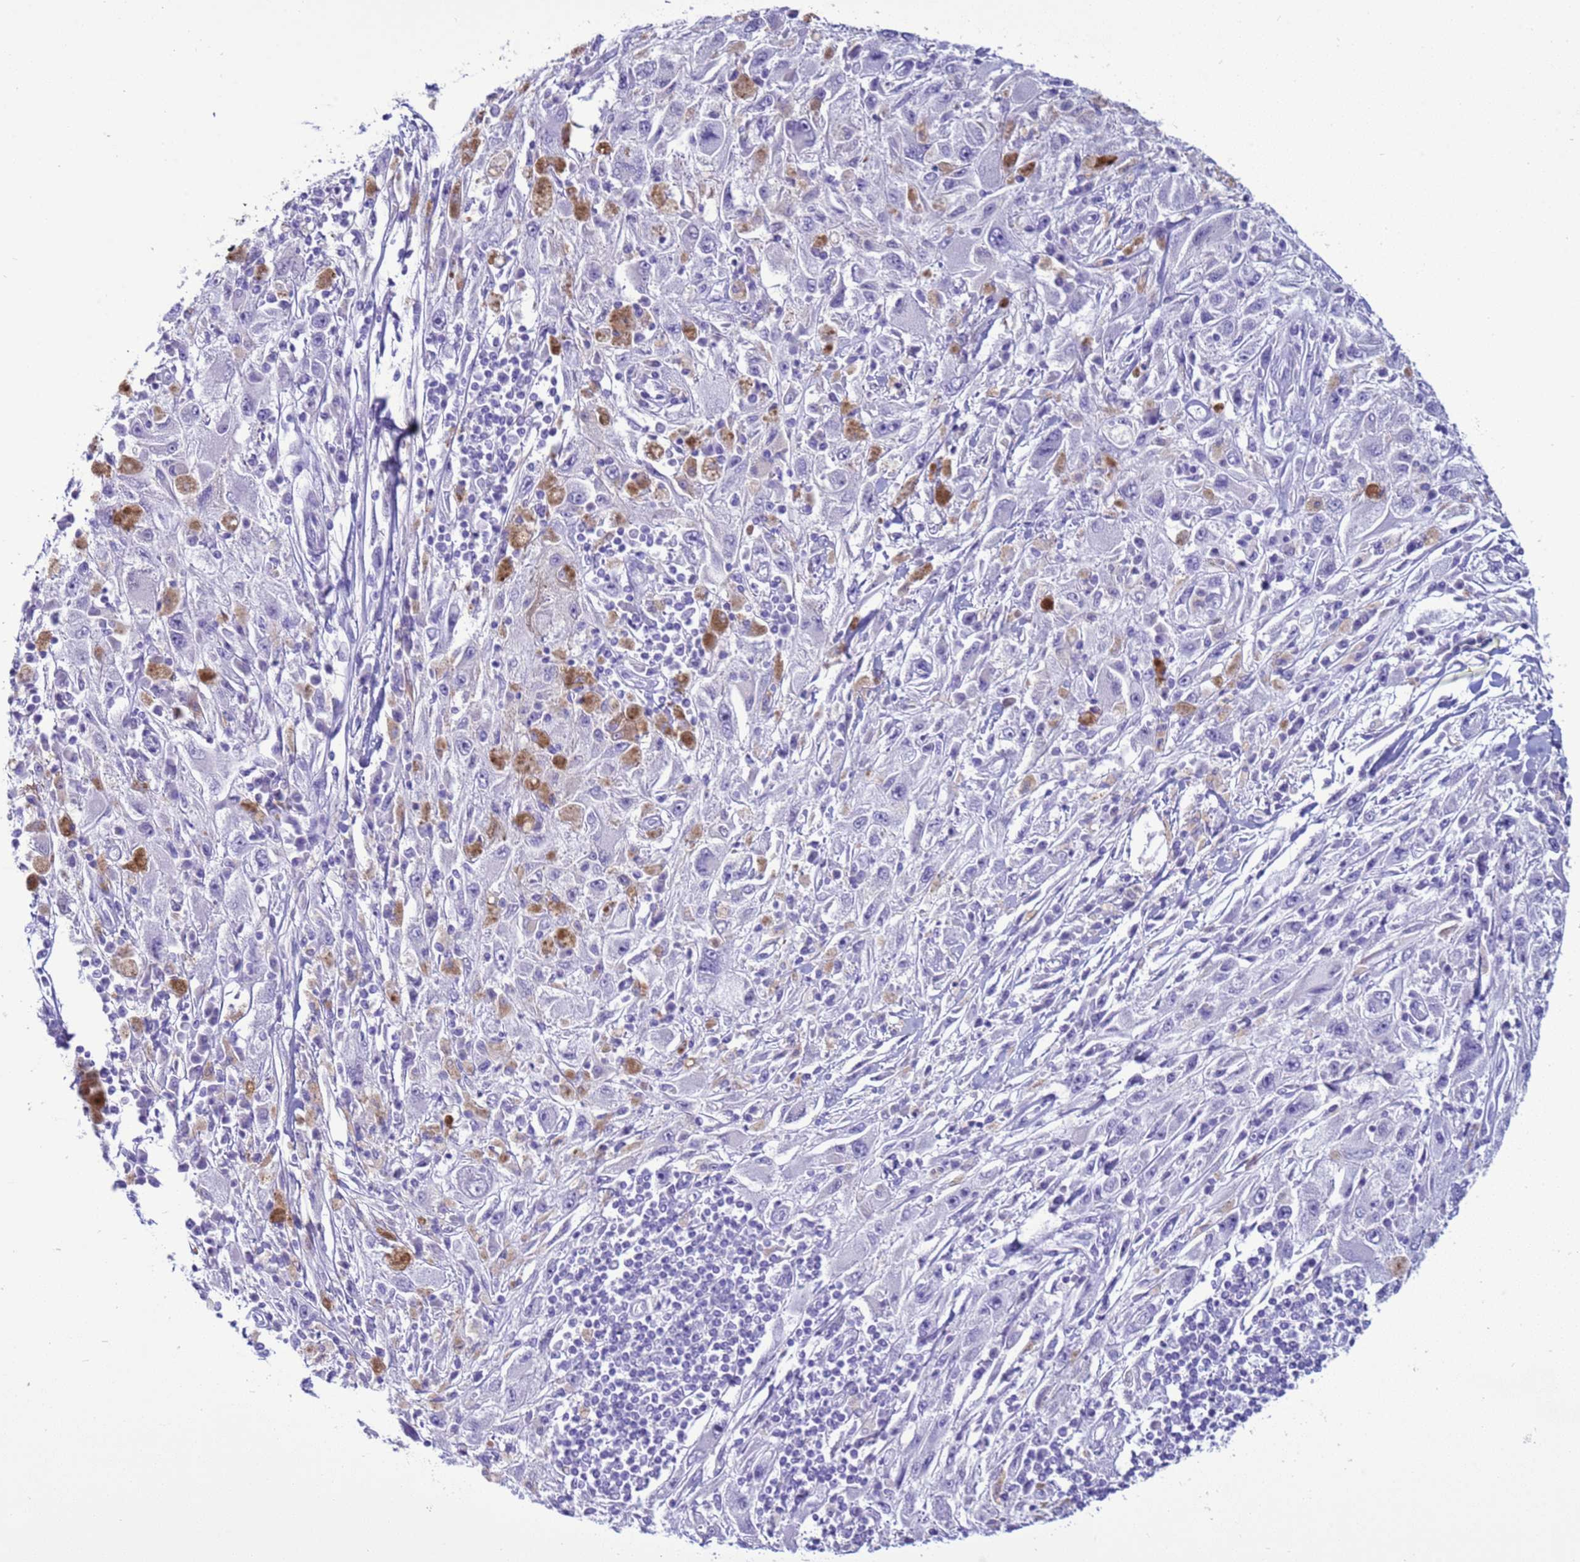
{"staining": {"intensity": "negative", "quantity": "none", "location": "none"}, "tissue": "melanoma", "cell_type": "Tumor cells", "image_type": "cancer", "snomed": [{"axis": "morphology", "description": "Malignant melanoma, Metastatic site"}, {"axis": "topography", "description": "Skin"}], "caption": "Tumor cells show no significant expression in malignant melanoma (metastatic site).", "gene": "CST4", "patient": {"sex": "male", "age": 53}}